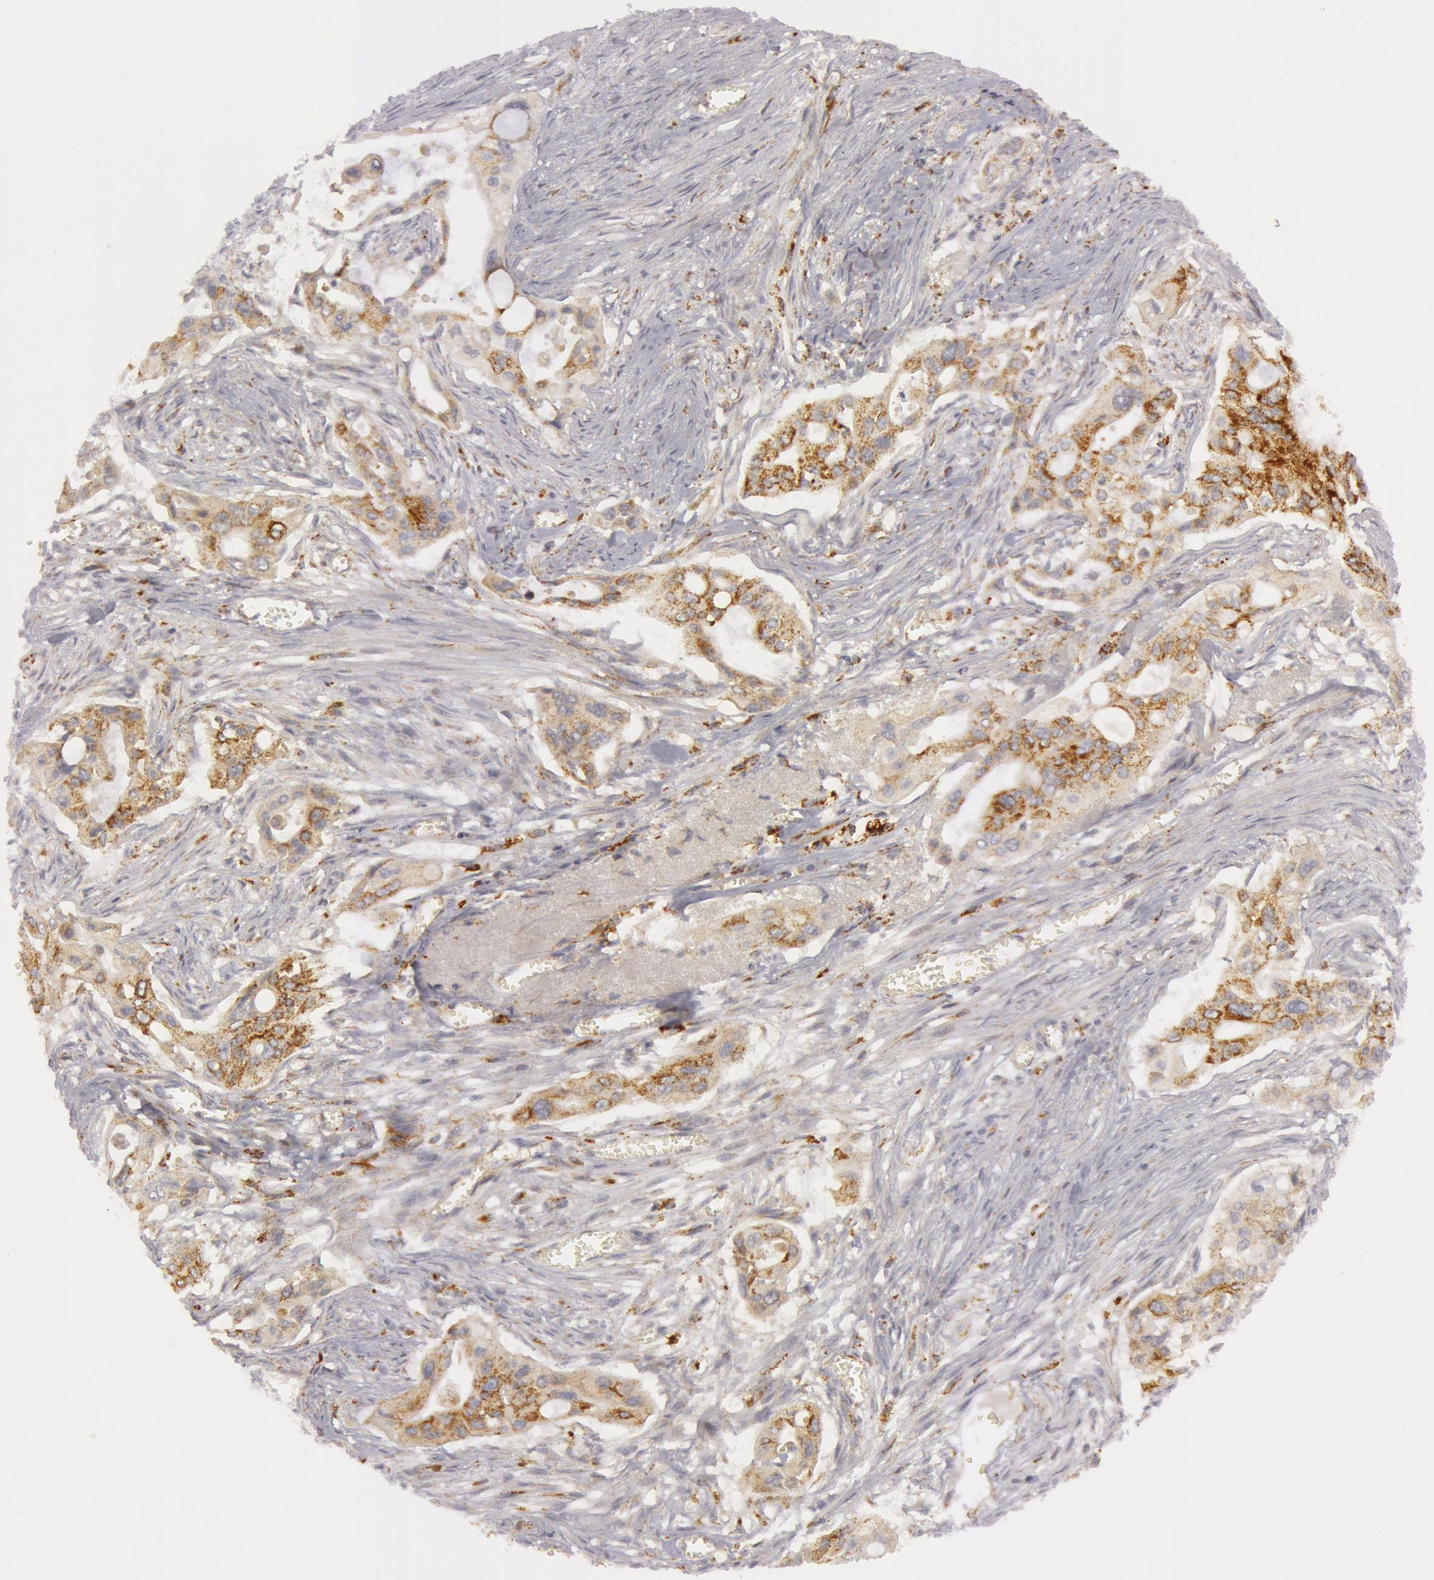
{"staining": {"intensity": "moderate", "quantity": ">75%", "location": "cytoplasmic/membranous"}, "tissue": "pancreatic cancer", "cell_type": "Tumor cells", "image_type": "cancer", "snomed": [{"axis": "morphology", "description": "Adenocarcinoma, NOS"}, {"axis": "topography", "description": "Pancreas"}], "caption": "Approximately >75% of tumor cells in adenocarcinoma (pancreatic) exhibit moderate cytoplasmic/membranous protein staining as visualized by brown immunohistochemical staining.", "gene": "C7", "patient": {"sex": "male", "age": 77}}